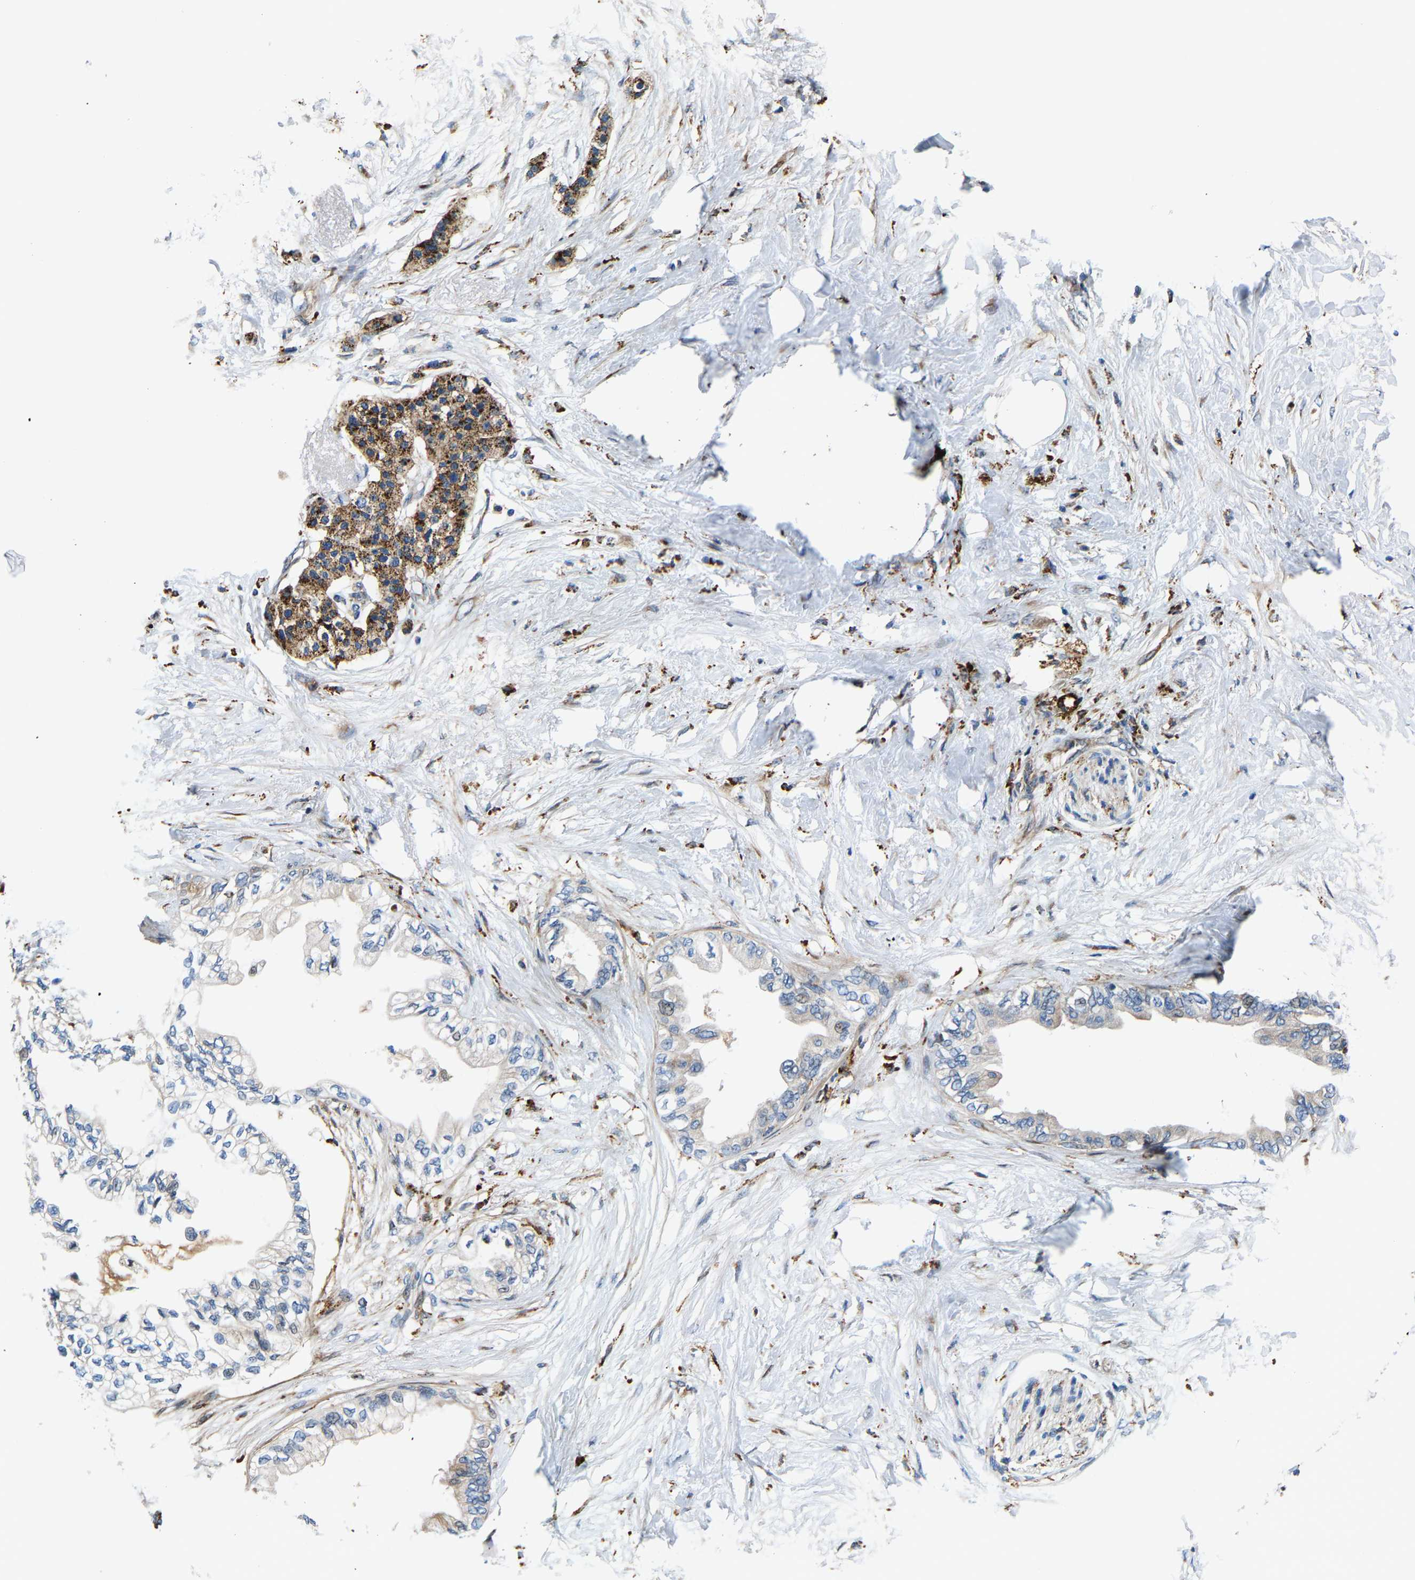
{"staining": {"intensity": "moderate", "quantity": "<25%", "location": "cytoplasmic/membranous"}, "tissue": "pancreatic cancer", "cell_type": "Tumor cells", "image_type": "cancer", "snomed": [{"axis": "morphology", "description": "Normal tissue, NOS"}, {"axis": "morphology", "description": "Adenocarcinoma, NOS"}, {"axis": "topography", "description": "Pancreas"}, {"axis": "topography", "description": "Duodenum"}], "caption": "Tumor cells reveal low levels of moderate cytoplasmic/membranous staining in approximately <25% of cells in pancreatic adenocarcinoma. (IHC, brightfield microscopy, high magnification).", "gene": "DPP7", "patient": {"sex": "female", "age": 60}}